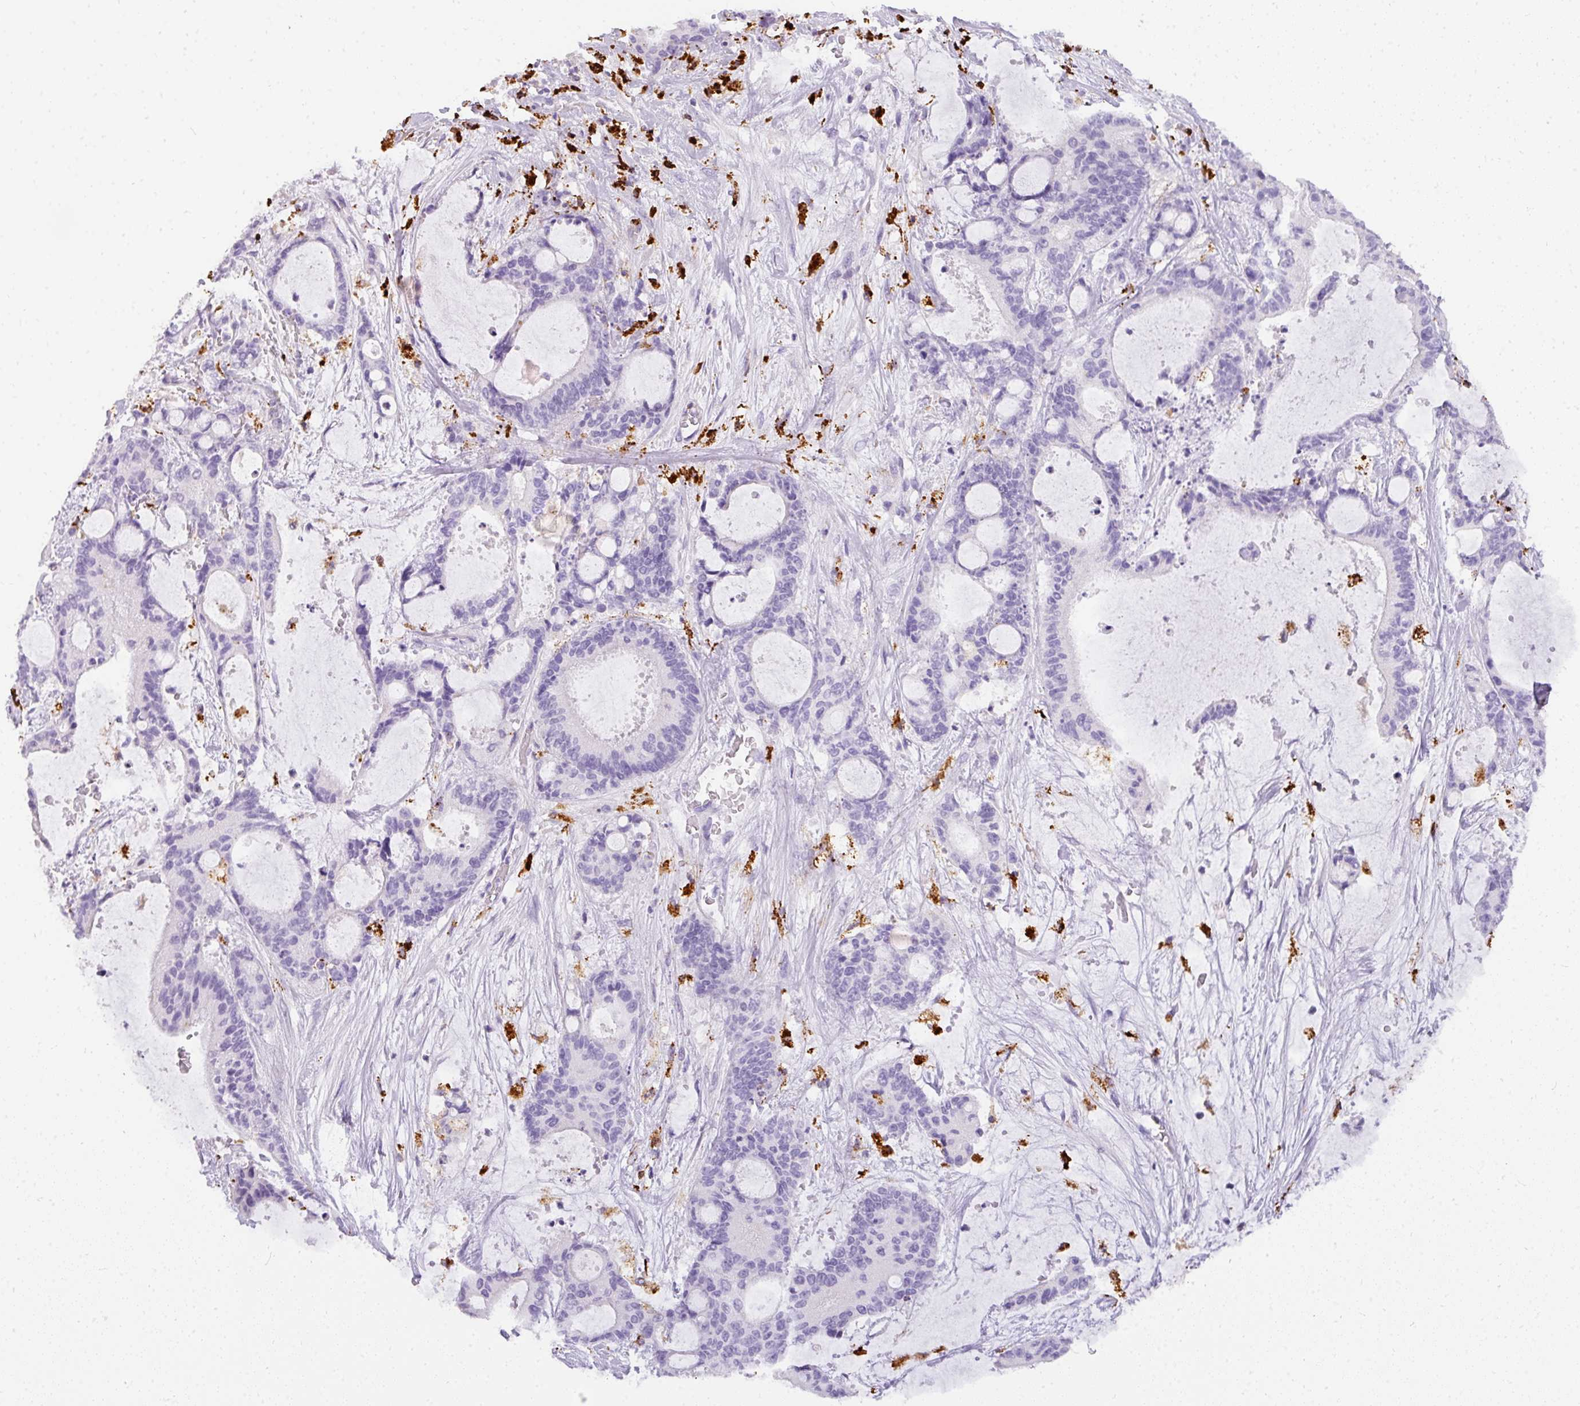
{"staining": {"intensity": "negative", "quantity": "none", "location": "none"}, "tissue": "liver cancer", "cell_type": "Tumor cells", "image_type": "cancer", "snomed": [{"axis": "morphology", "description": "Normal tissue, NOS"}, {"axis": "morphology", "description": "Cholangiocarcinoma"}, {"axis": "topography", "description": "Liver"}, {"axis": "topography", "description": "Peripheral nerve tissue"}], "caption": "High magnification brightfield microscopy of liver cancer stained with DAB (brown) and counterstained with hematoxylin (blue): tumor cells show no significant positivity. (Stains: DAB (3,3'-diaminobenzidine) IHC with hematoxylin counter stain, Microscopy: brightfield microscopy at high magnification).", "gene": "MMACHC", "patient": {"sex": "female", "age": 73}}